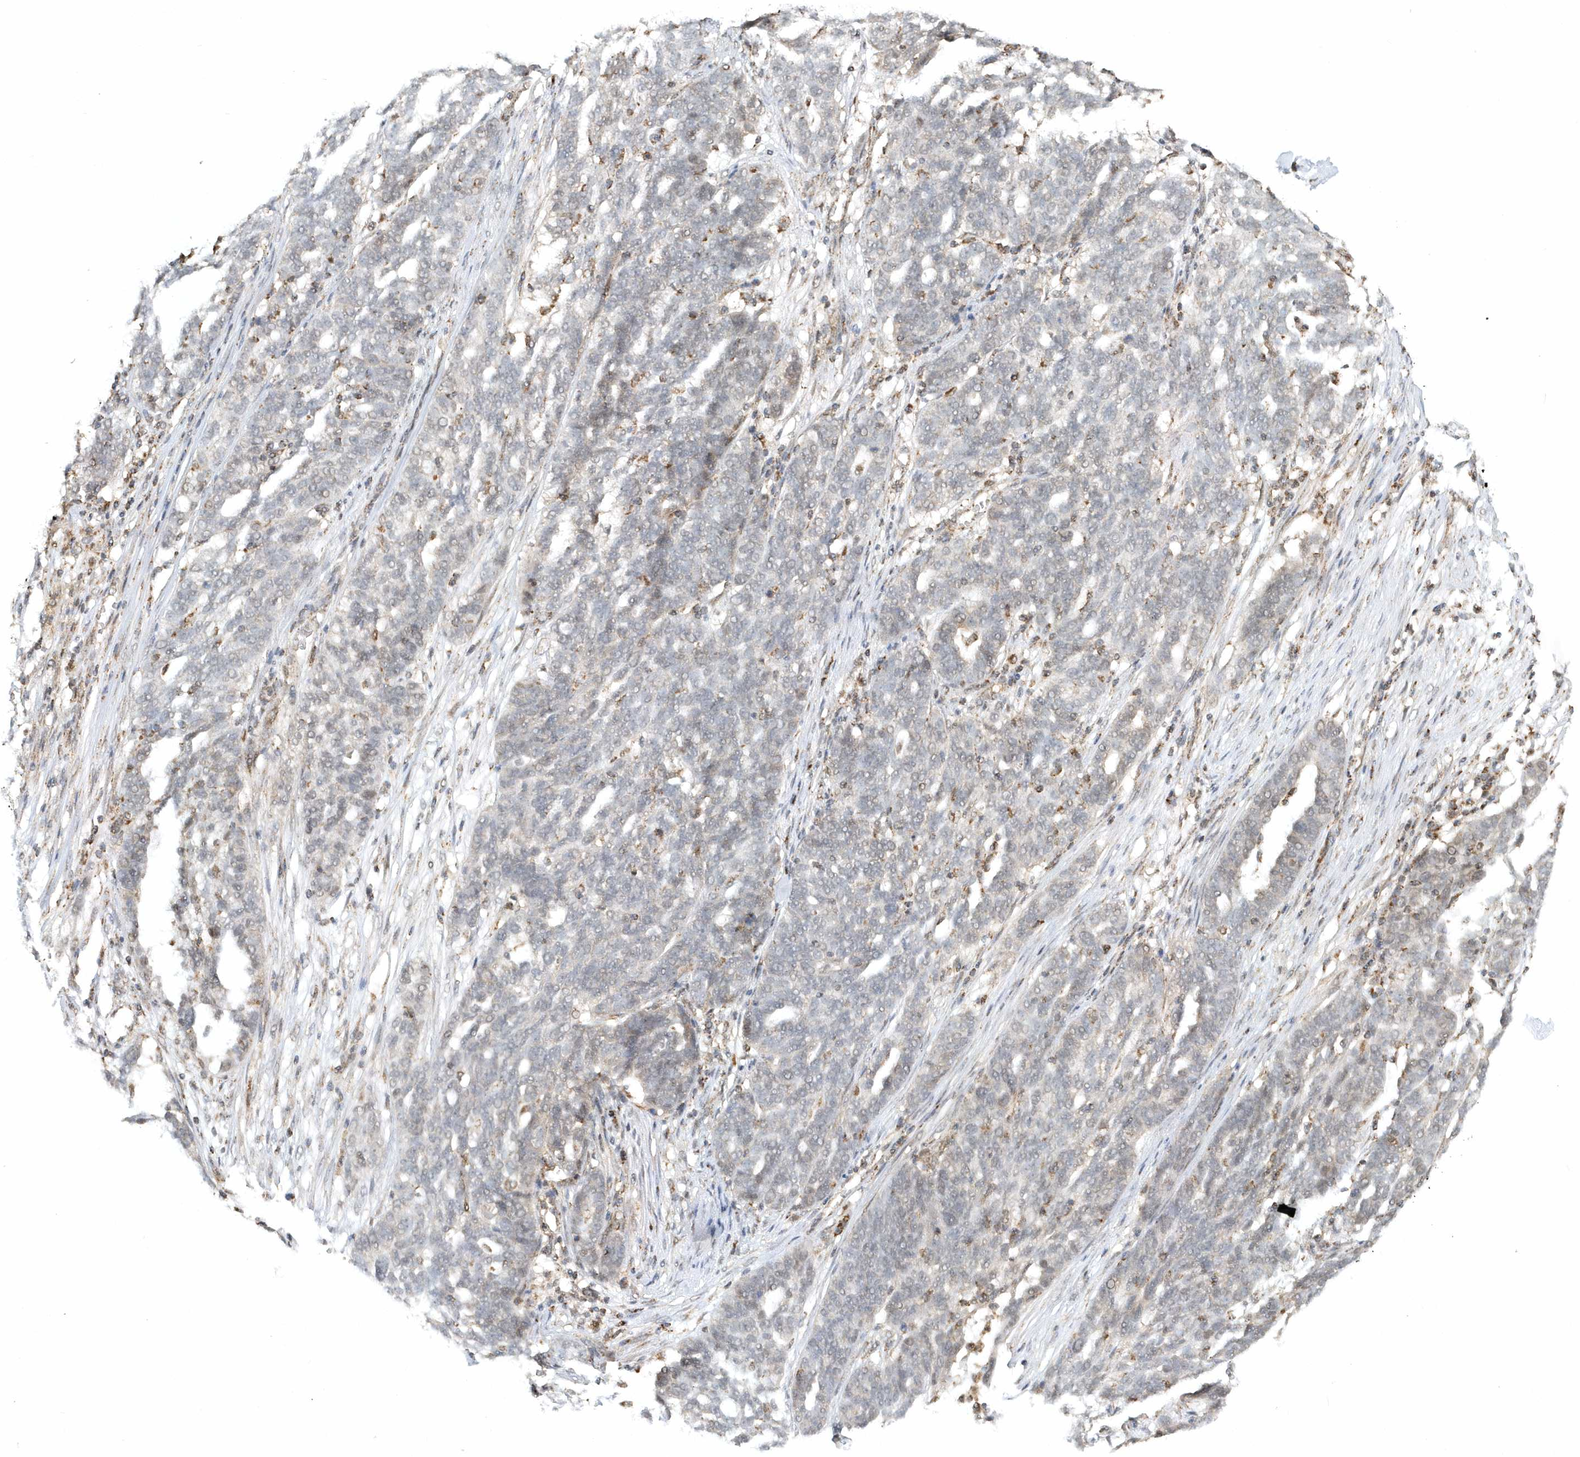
{"staining": {"intensity": "negative", "quantity": "none", "location": "none"}, "tissue": "ovarian cancer", "cell_type": "Tumor cells", "image_type": "cancer", "snomed": [{"axis": "morphology", "description": "Cystadenocarcinoma, serous, NOS"}, {"axis": "topography", "description": "Ovary"}], "caption": "The histopathology image displays no staining of tumor cells in serous cystadenocarcinoma (ovarian).", "gene": "PSMD6", "patient": {"sex": "female", "age": 59}}